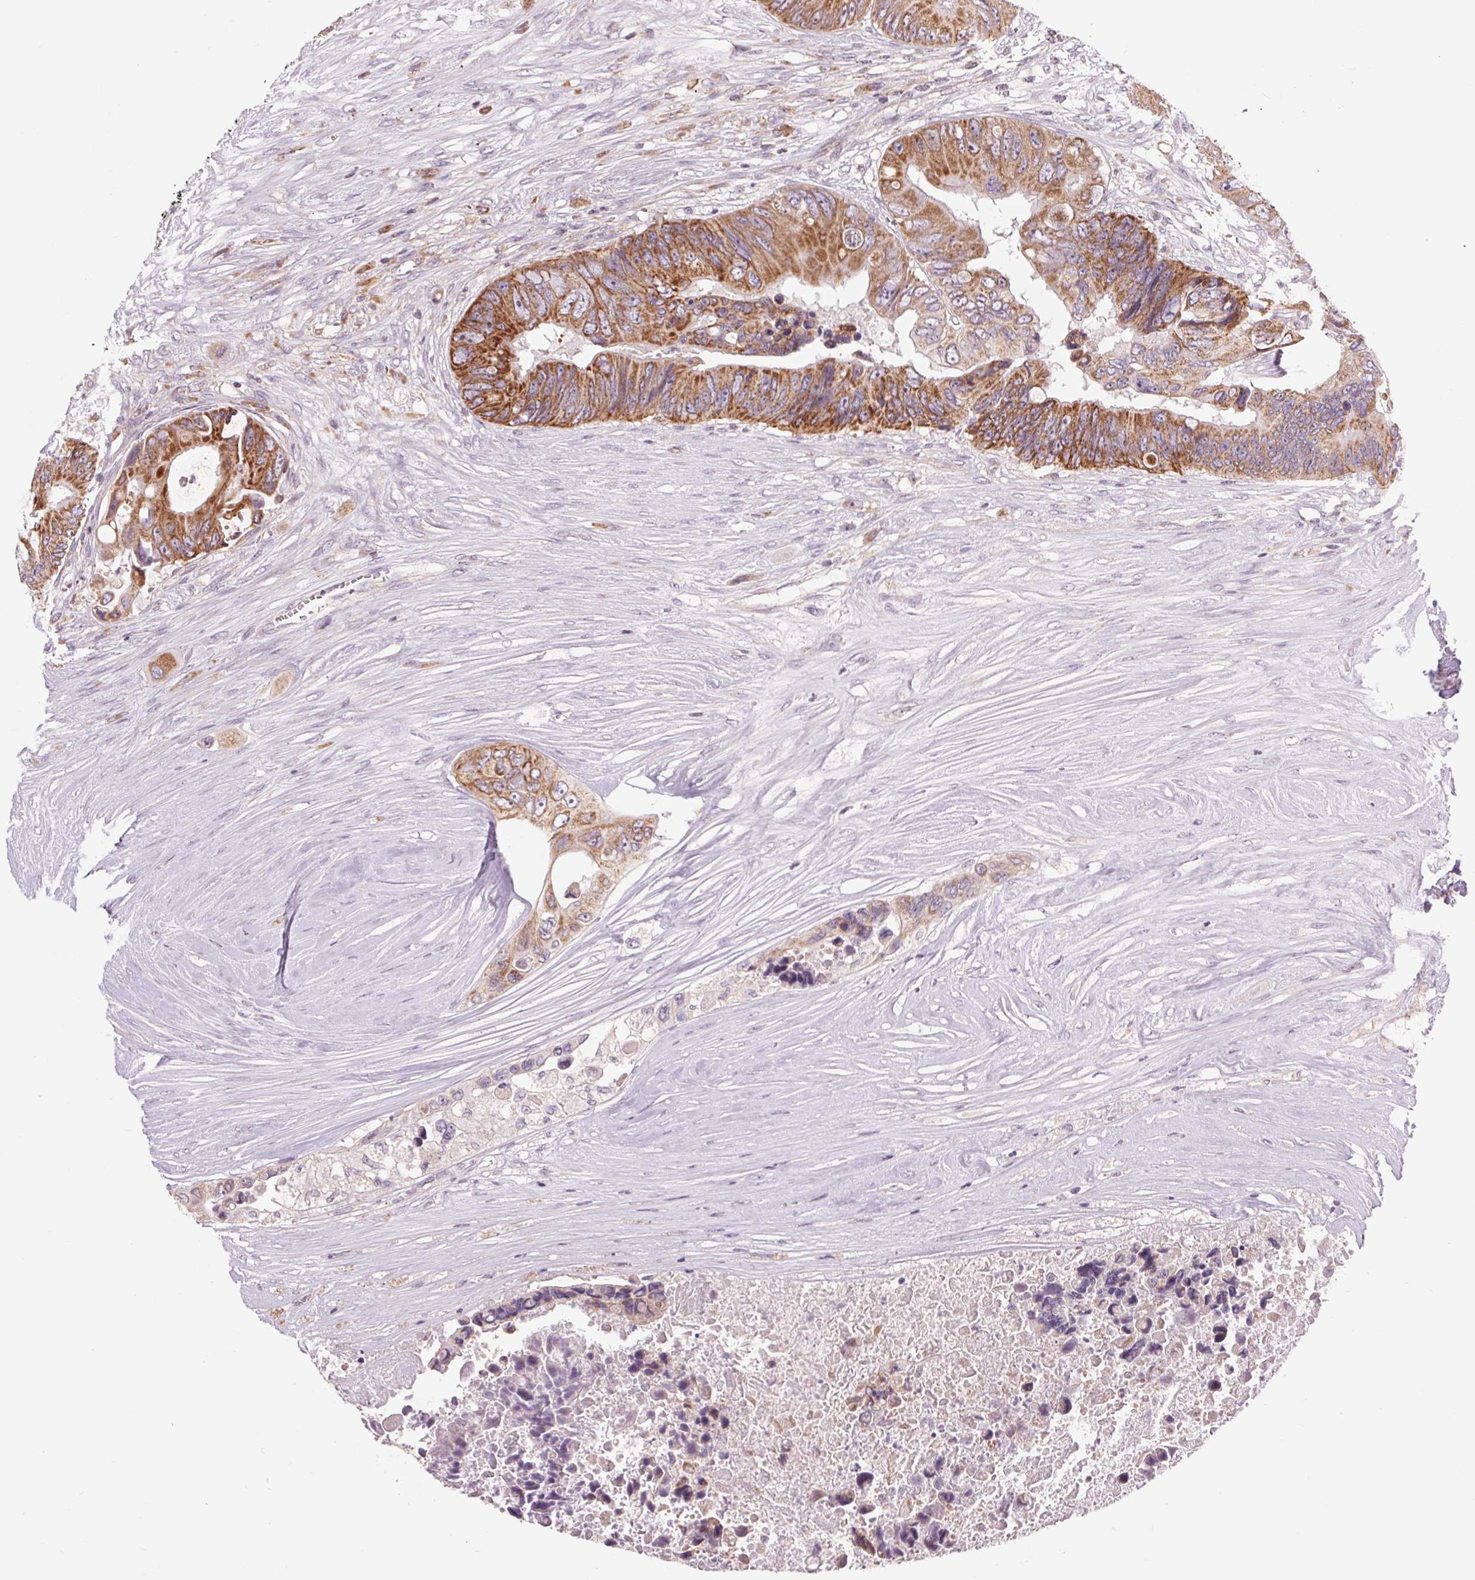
{"staining": {"intensity": "strong", "quantity": ">75%", "location": "cytoplasmic/membranous"}, "tissue": "colorectal cancer", "cell_type": "Tumor cells", "image_type": "cancer", "snomed": [{"axis": "morphology", "description": "Adenocarcinoma, NOS"}, {"axis": "topography", "description": "Colon"}], "caption": "Protein expression analysis of human adenocarcinoma (colorectal) reveals strong cytoplasmic/membranous positivity in approximately >75% of tumor cells.", "gene": "COX6A1", "patient": {"sex": "female", "age": 48}}